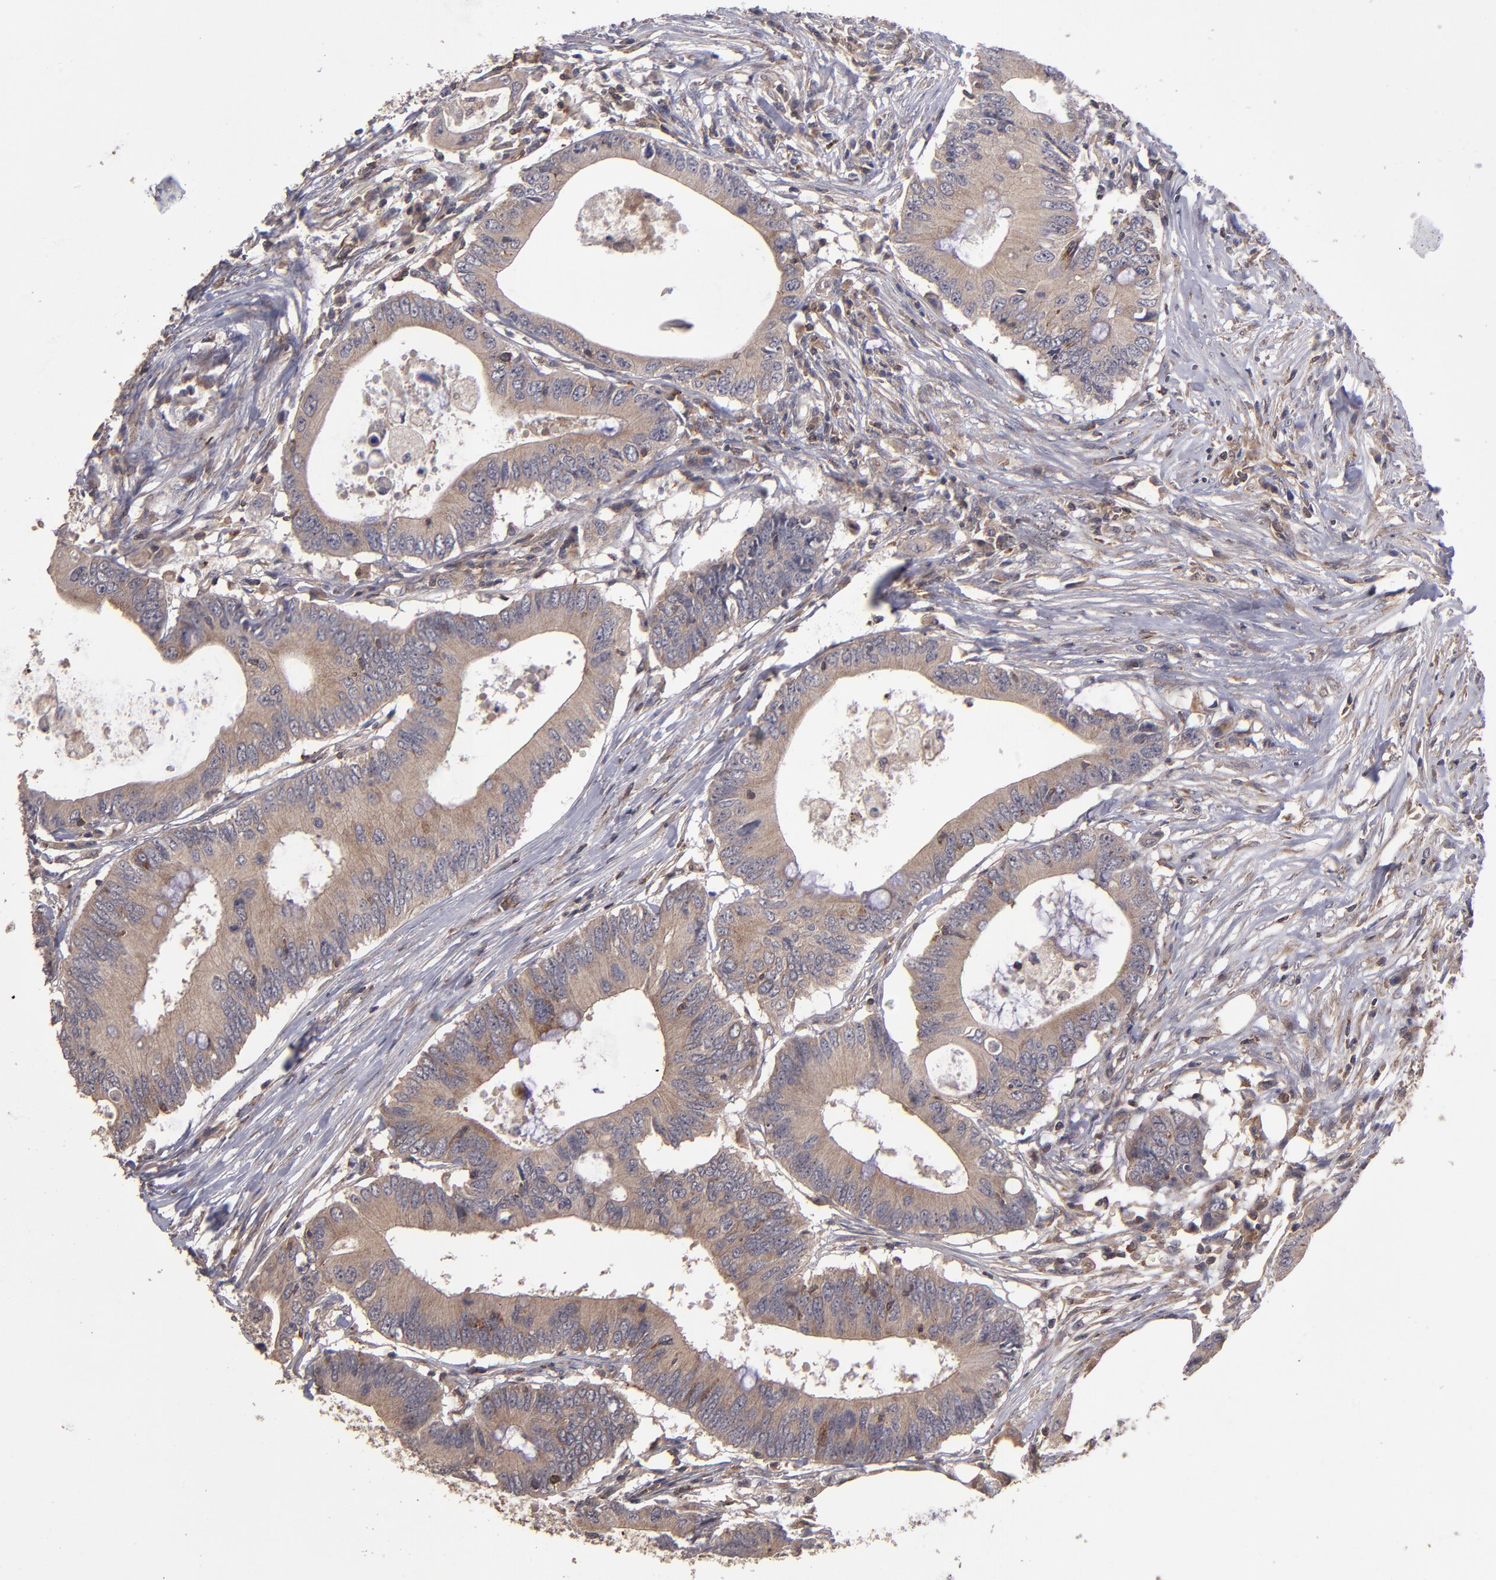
{"staining": {"intensity": "moderate", "quantity": ">75%", "location": "cytoplasmic/membranous"}, "tissue": "colorectal cancer", "cell_type": "Tumor cells", "image_type": "cancer", "snomed": [{"axis": "morphology", "description": "Adenocarcinoma, NOS"}, {"axis": "topography", "description": "Colon"}], "caption": "Colorectal cancer was stained to show a protein in brown. There is medium levels of moderate cytoplasmic/membranous staining in approximately >75% of tumor cells.", "gene": "NF2", "patient": {"sex": "male", "age": 71}}